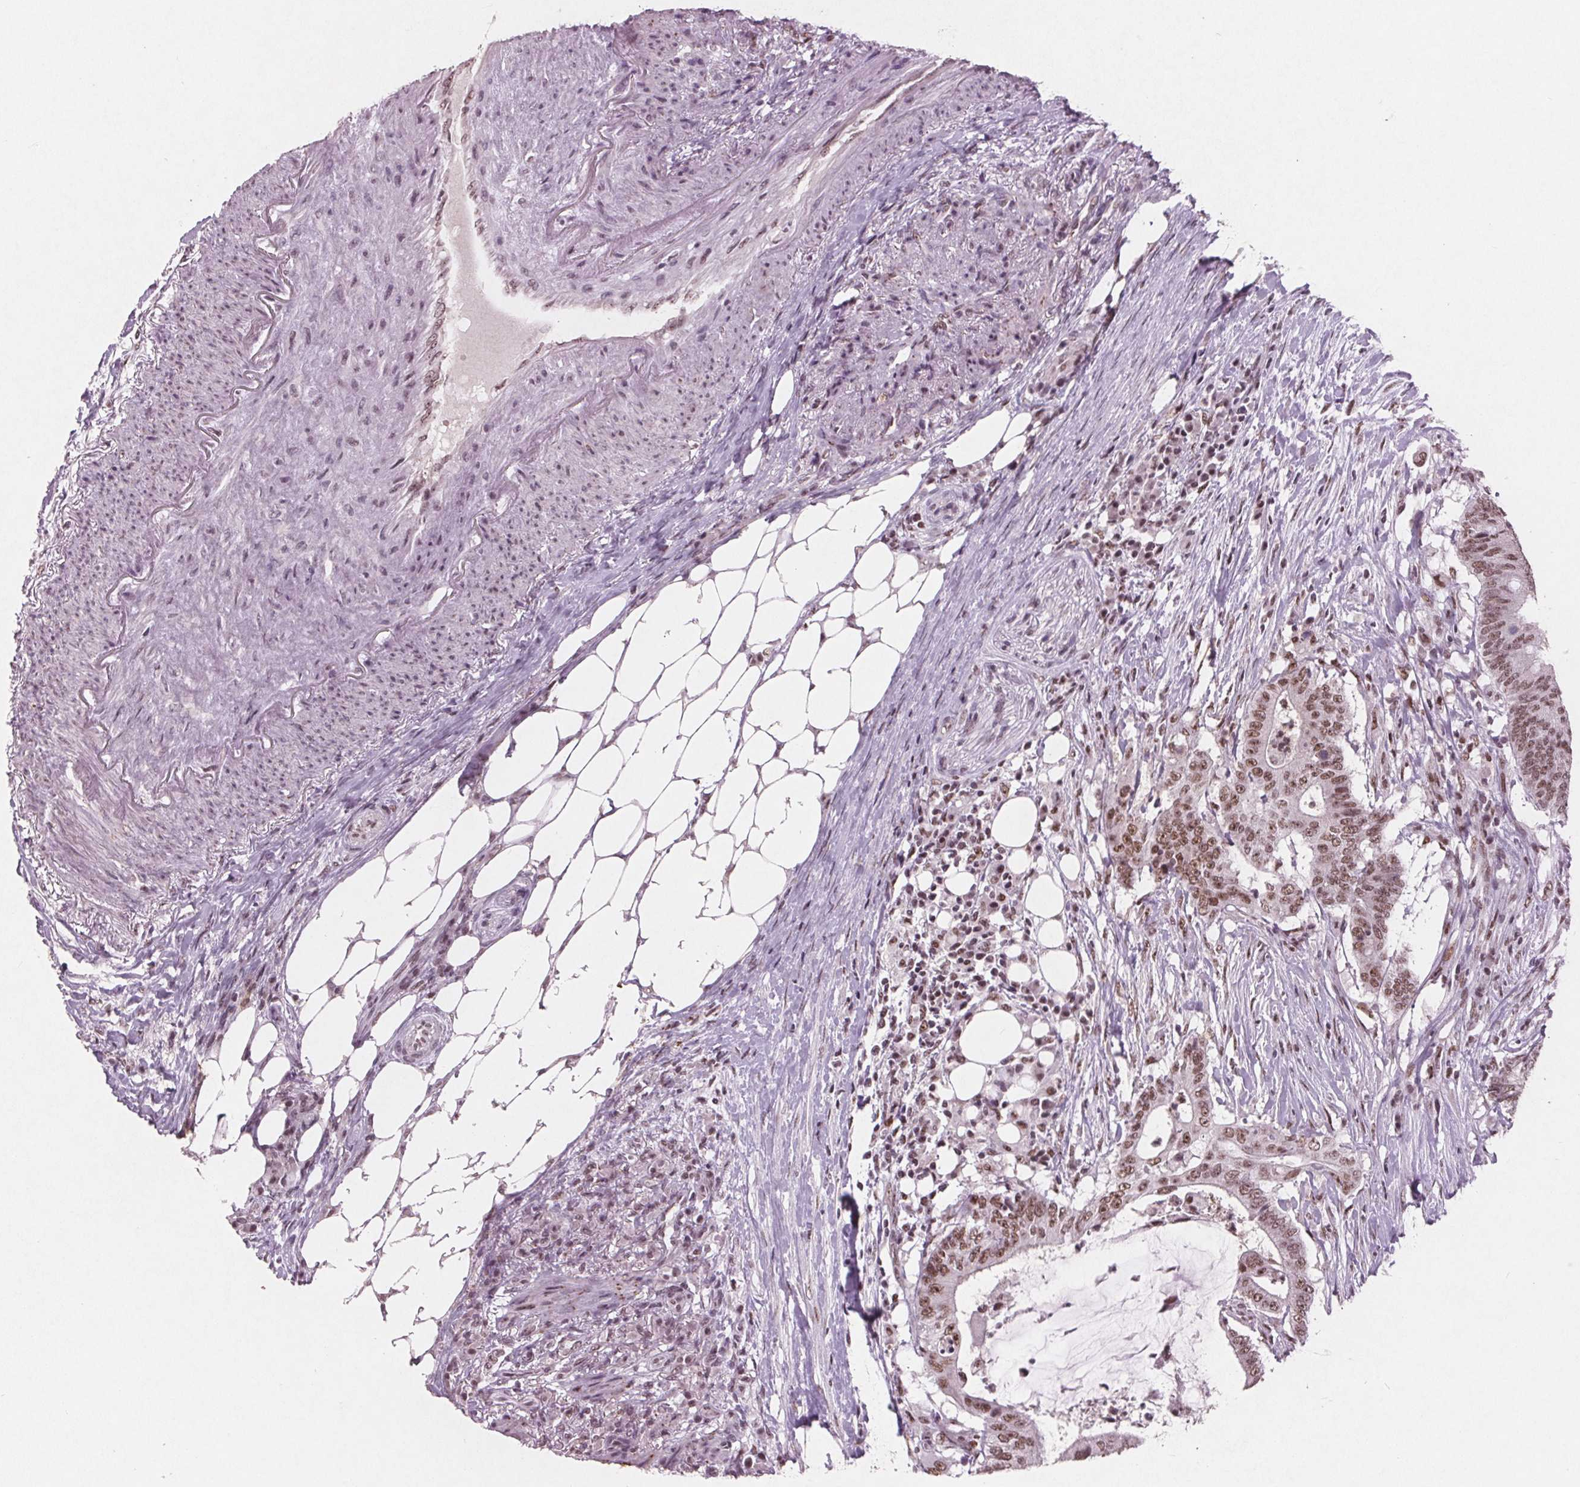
{"staining": {"intensity": "weak", "quantity": ">75%", "location": "nuclear"}, "tissue": "colorectal cancer", "cell_type": "Tumor cells", "image_type": "cancer", "snomed": [{"axis": "morphology", "description": "Adenocarcinoma, NOS"}, {"axis": "topography", "description": "Colon"}], "caption": "An IHC histopathology image of neoplastic tissue is shown. Protein staining in brown highlights weak nuclear positivity in adenocarcinoma (colorectal) within tumor cells. (DAB = brown stain, brightfield microscopy at high magnification).", "gene": "RPS6KA2", "patient": {"sex": "female", "age": 43}}